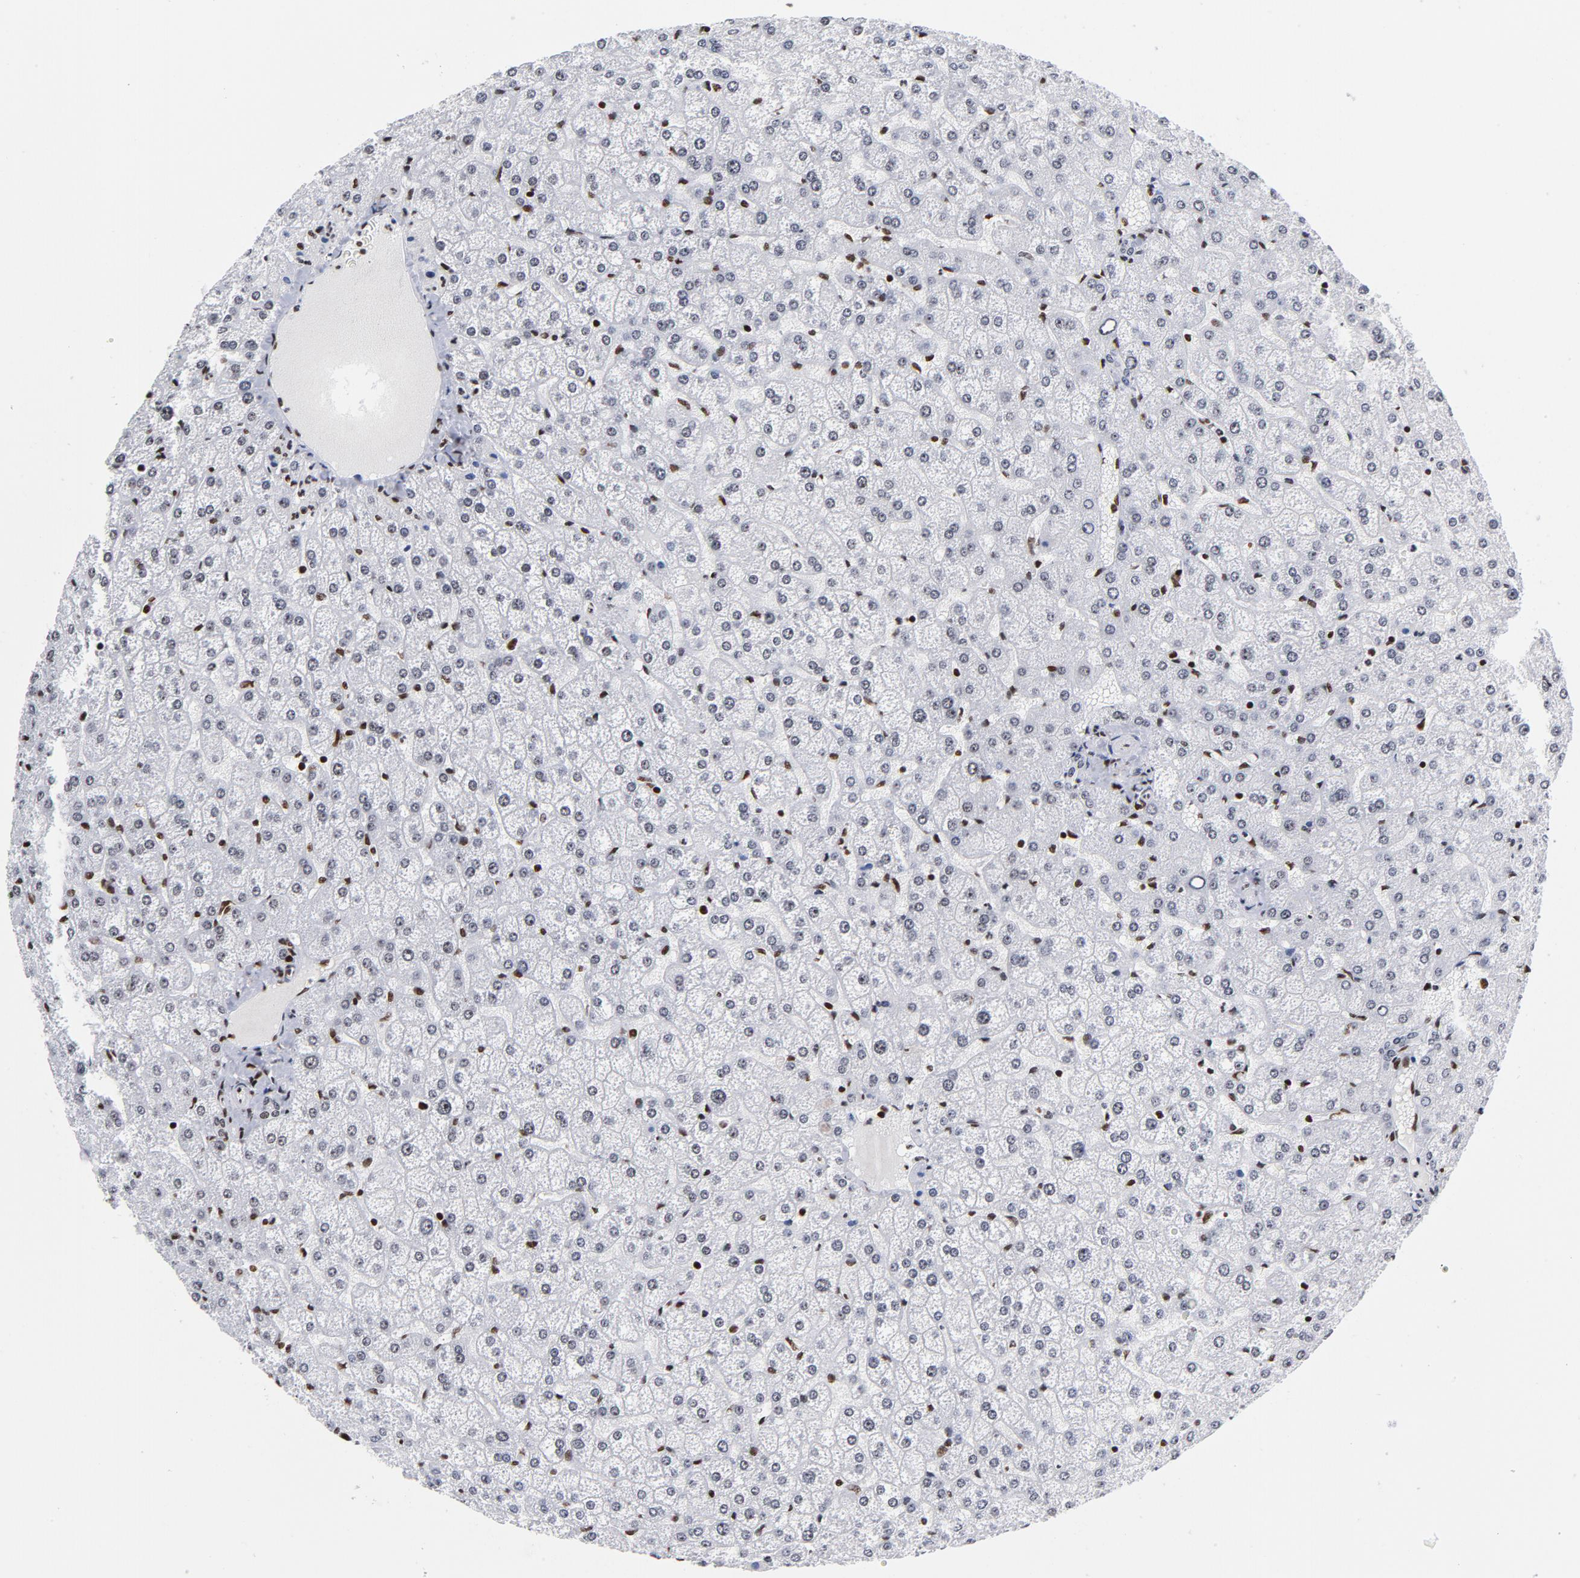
{"staining": {"intensity": "weak", "quantity": "25%-75%", "location": "nuclear"}, "tissue": "liver", "cell_type": "Cholangiocytes", "image_type": "normal", "snomed": [{"axis": "morphology", "description": "Normal tissue, NOS"}, {"axis": "topography", "description": "Liver"}], "caption": "Immunohistochemistry (DAB) staining of normal human liver displays weak nuclear protein positivity in about 25%-75% of cholangiocytes.", "gene": "TOP2B", "patient": {"sex": "female", "age": 32}}